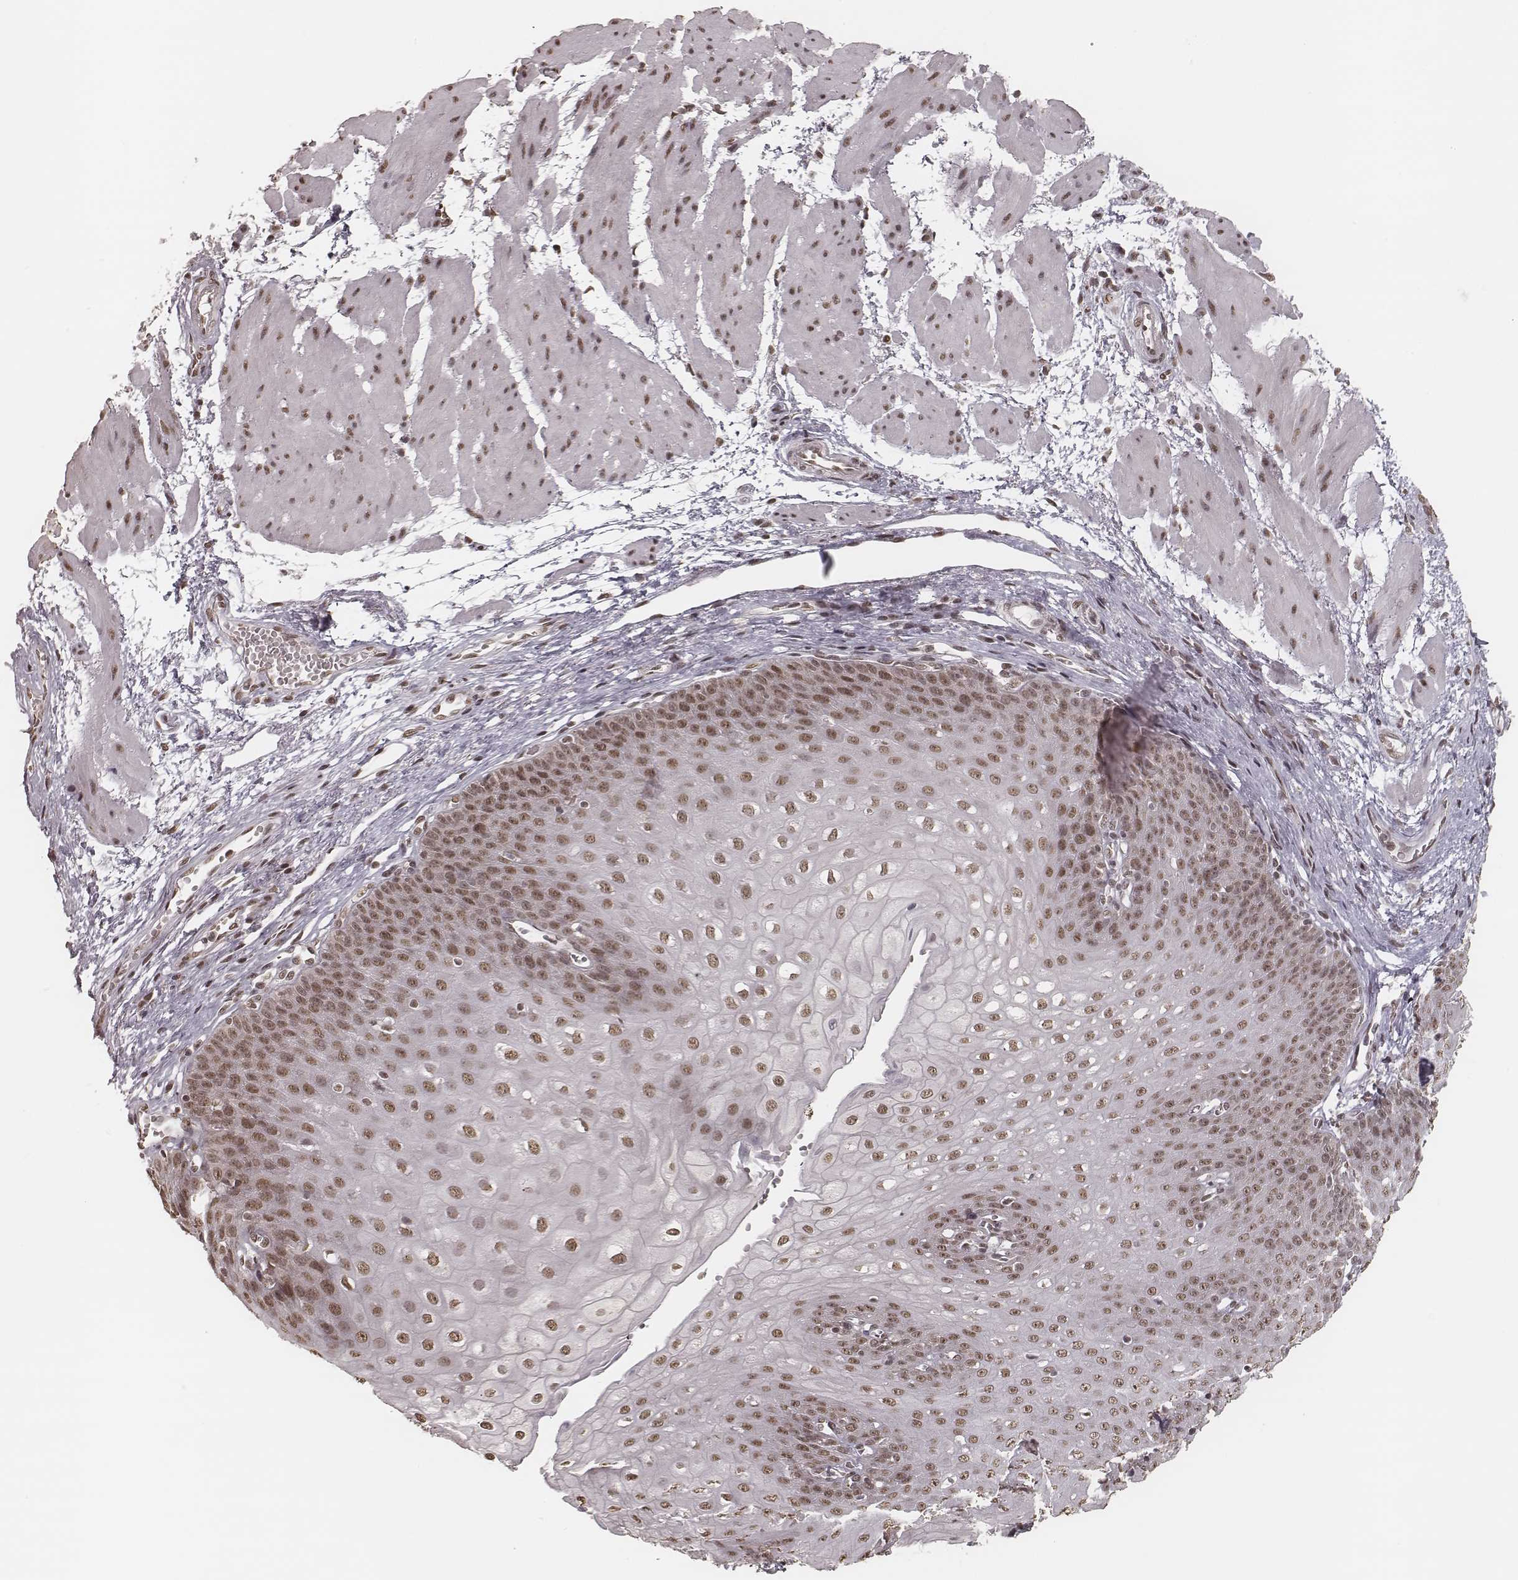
{"staining": {"intensity": "weak", "quantity": ">75%", "location": "nuclear"}, "tissue": "esophagus", "cell_type": "Squamous epithelial cells", "image_type": "normal", "snomed": [{"axis": "morphology", "description": "Normal tissue, NOS"}, {"axis": "topography", "description": "Esophagus"}], "caption": "Immunohistochemical staining of normal human esophagus shows weak nuclear protein staining in about >75% of squamous epithelial cells.", "gene": "HMGA2", "patient": {"sex": "male", "age": 71}}